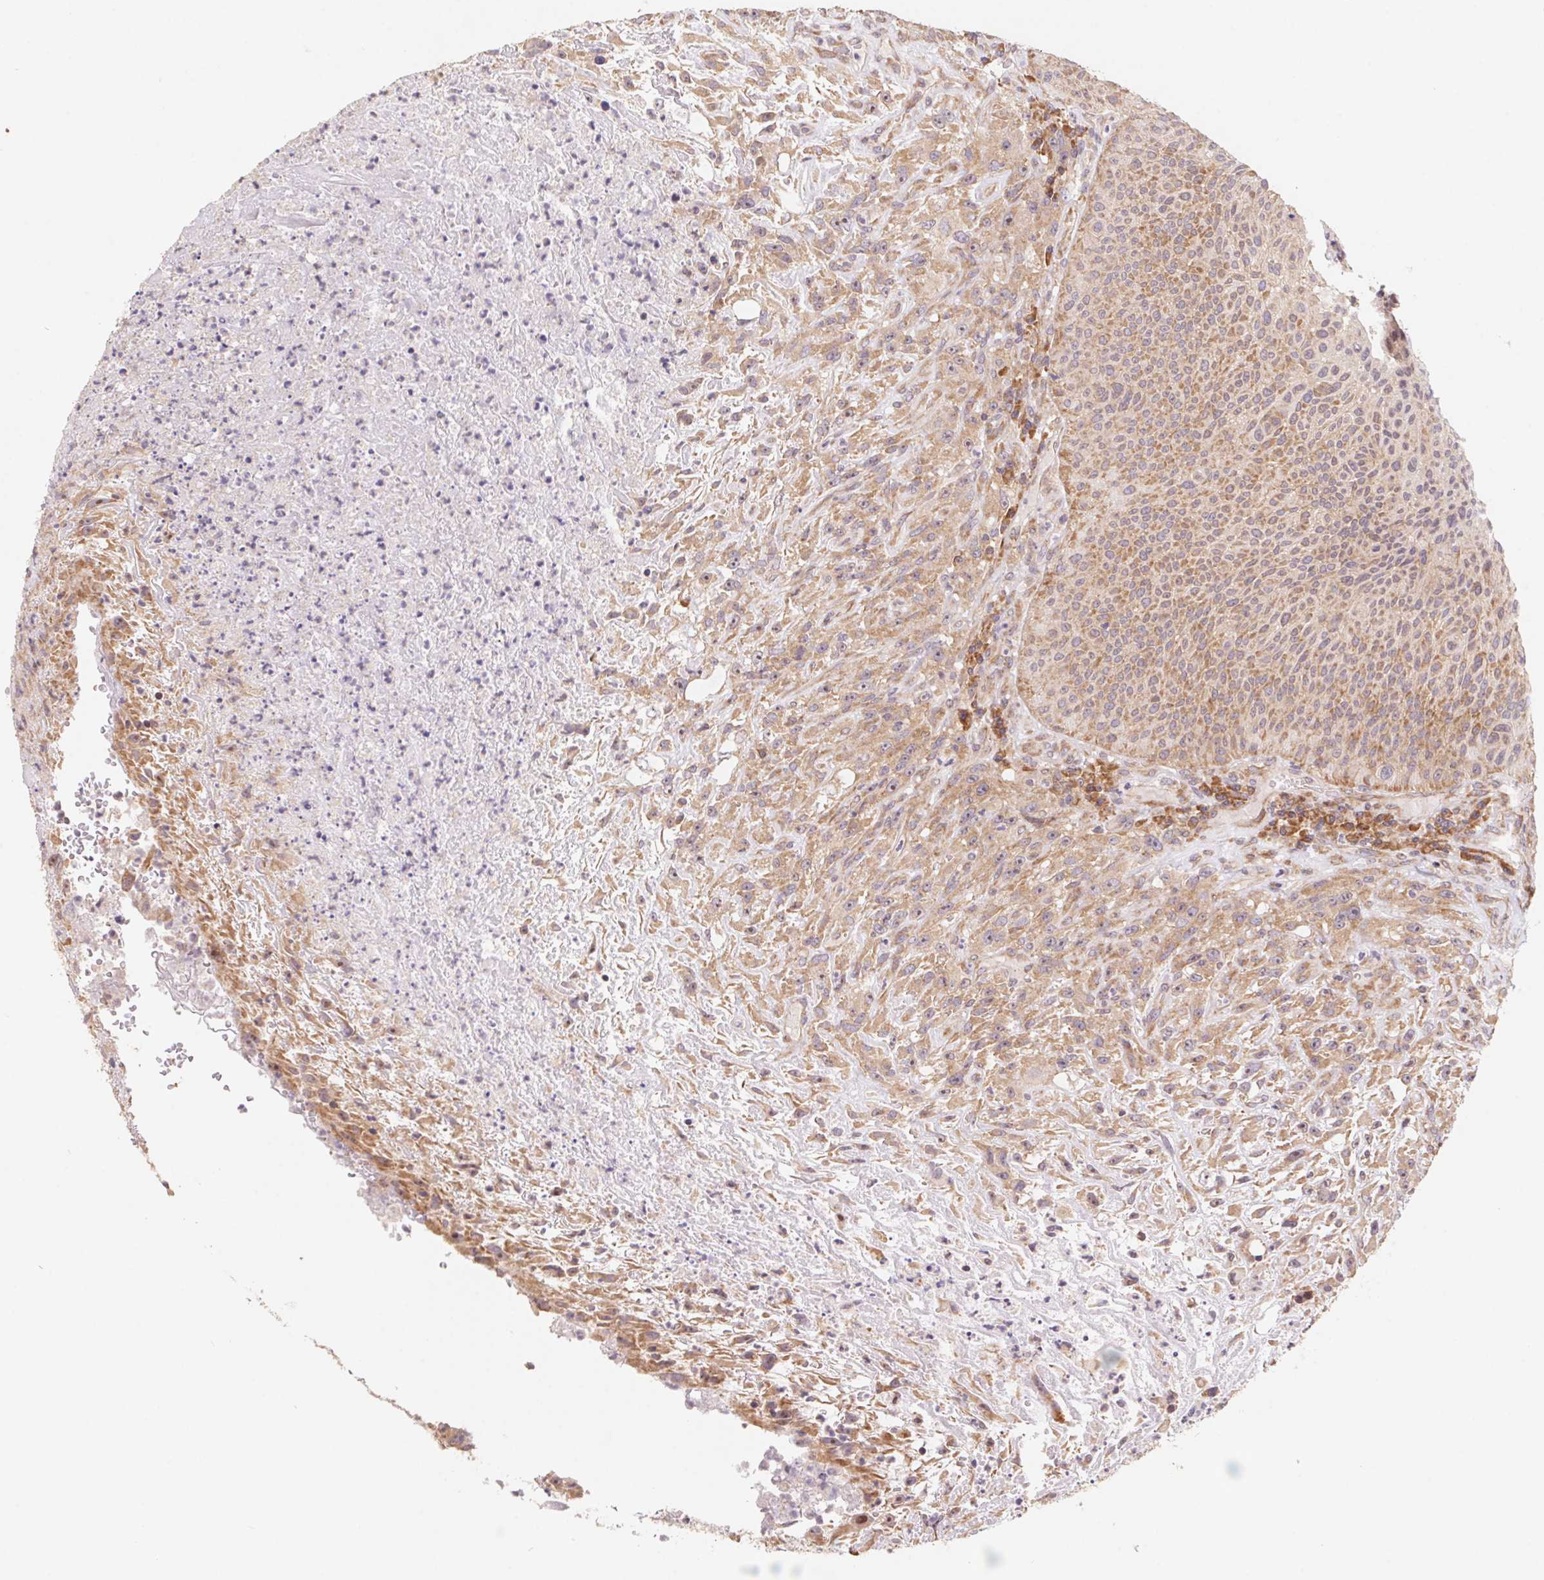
{"staining": {"intensity": "weak", "quantity": "25%-75%", "location": "cytoplasmic/membranous"}, "tissue": "urothelial cancer", "cell_type": "Tumor cells", "image_type": "cancer", "snomed": [{"axis": "morphology", "description": "Urothelial carcinoma, High grade"}, {"axis": "topography", "description": "Urinary bladder"}], "caption": "This photomicrograph demonstrates IHC staining of human high-grade urothelial carcinoma, with low weak cytoplasmic/membranous expression in about 25%-75% of tumor cells.", "gene": "RPL27A", "patient": {"sex": "male", "age": 66}}